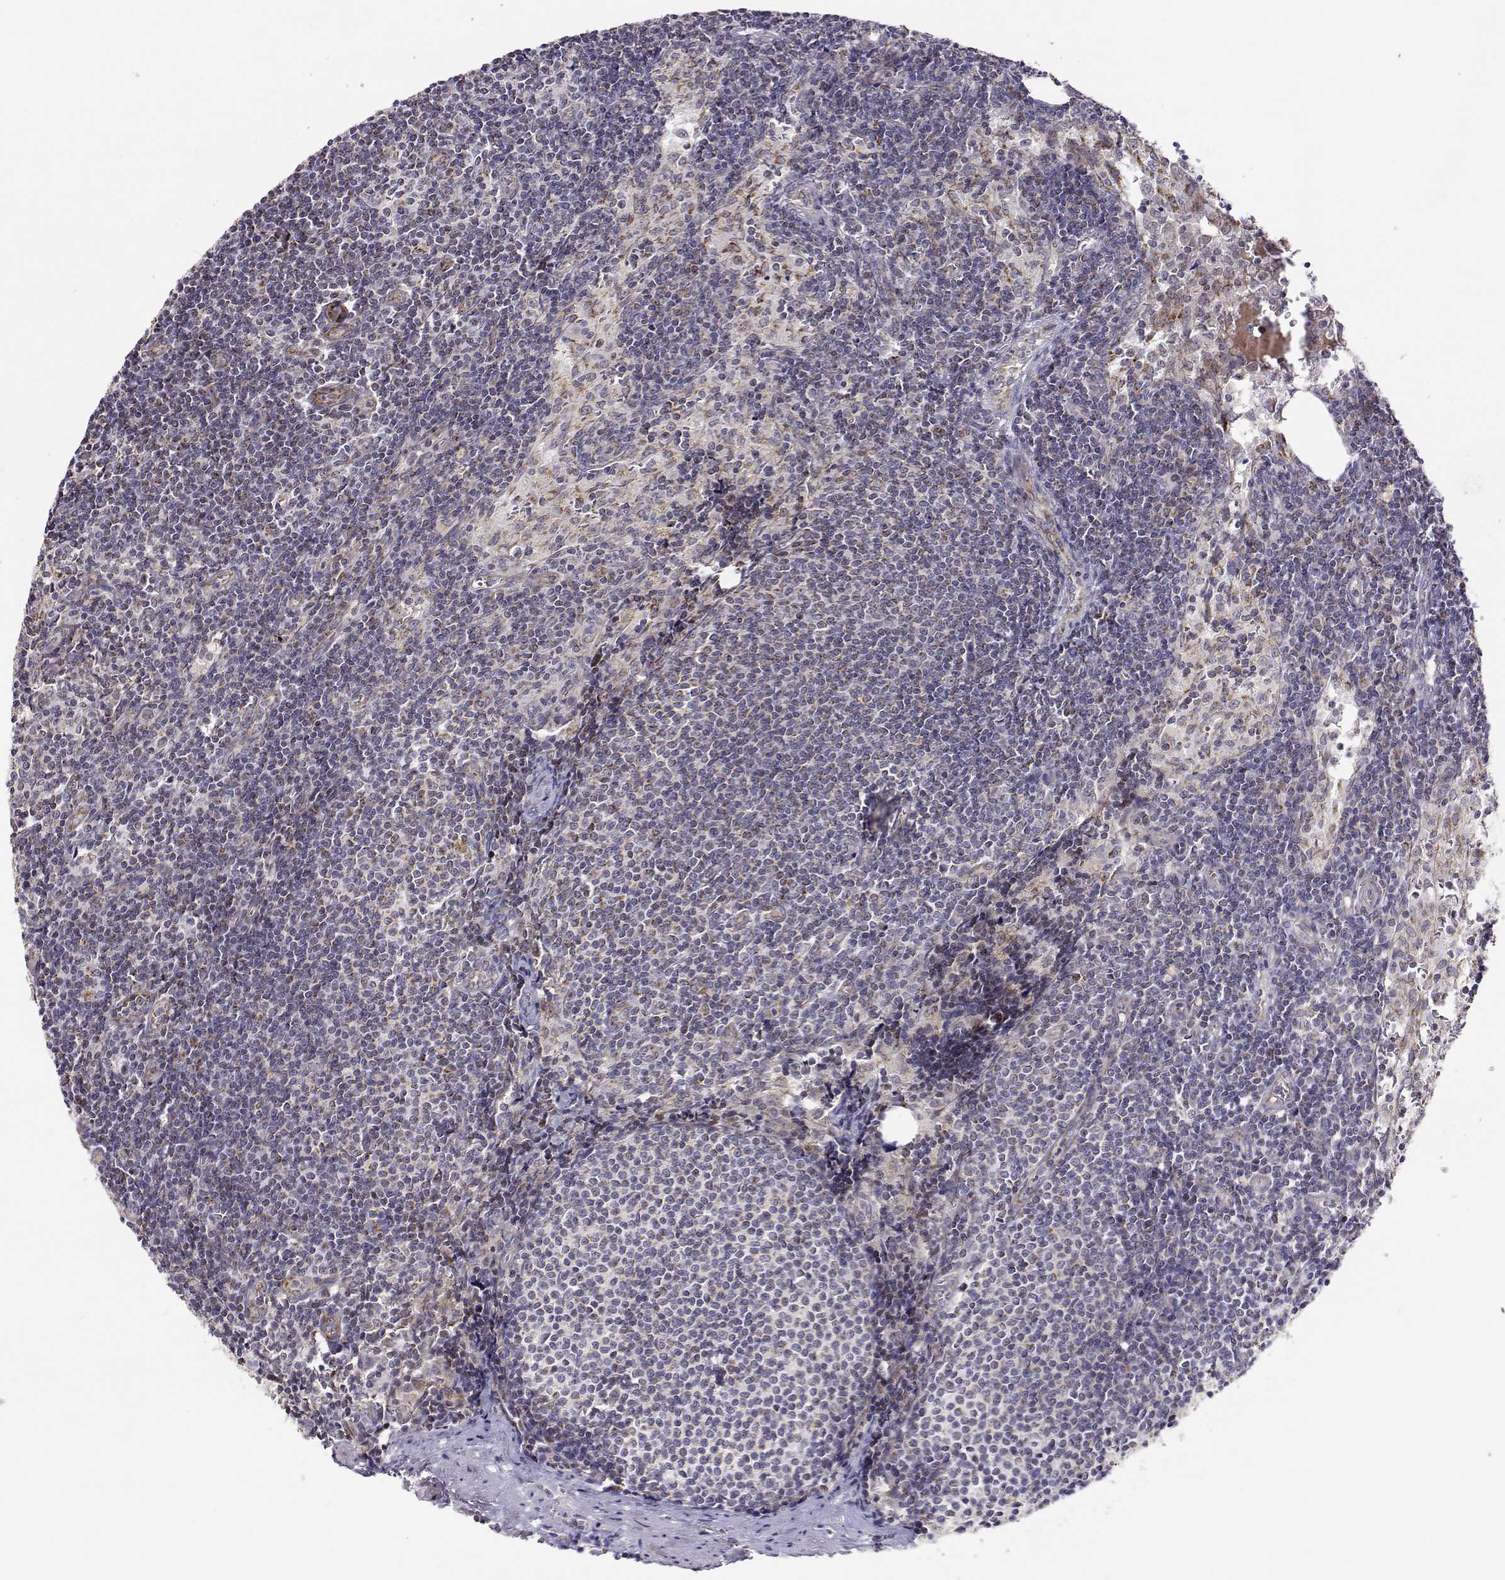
{"staining": {"intensity": "negative", "quantity": "none", "location": "none"}, "tissue": "lymph node", "cell_type": "Germinal center cells", "image_type": "normal", "snomed": [{"axis": "morphology", "description": "Normal tissue, NOS"}, {"axis": "topography", "description": "Lymph node"}], "caption": "Immunohistochemistry (IHC) image of normal lymph node: human lymph node stained with DAB (3,3'-diaminobenzidine) shows no significant protein positivity in germinal center cells. (DAB IHC visualized using brightfield microscopy, high magnification).", "gene": "EXOG", "patient": {"sex": "female", "age": 50}}